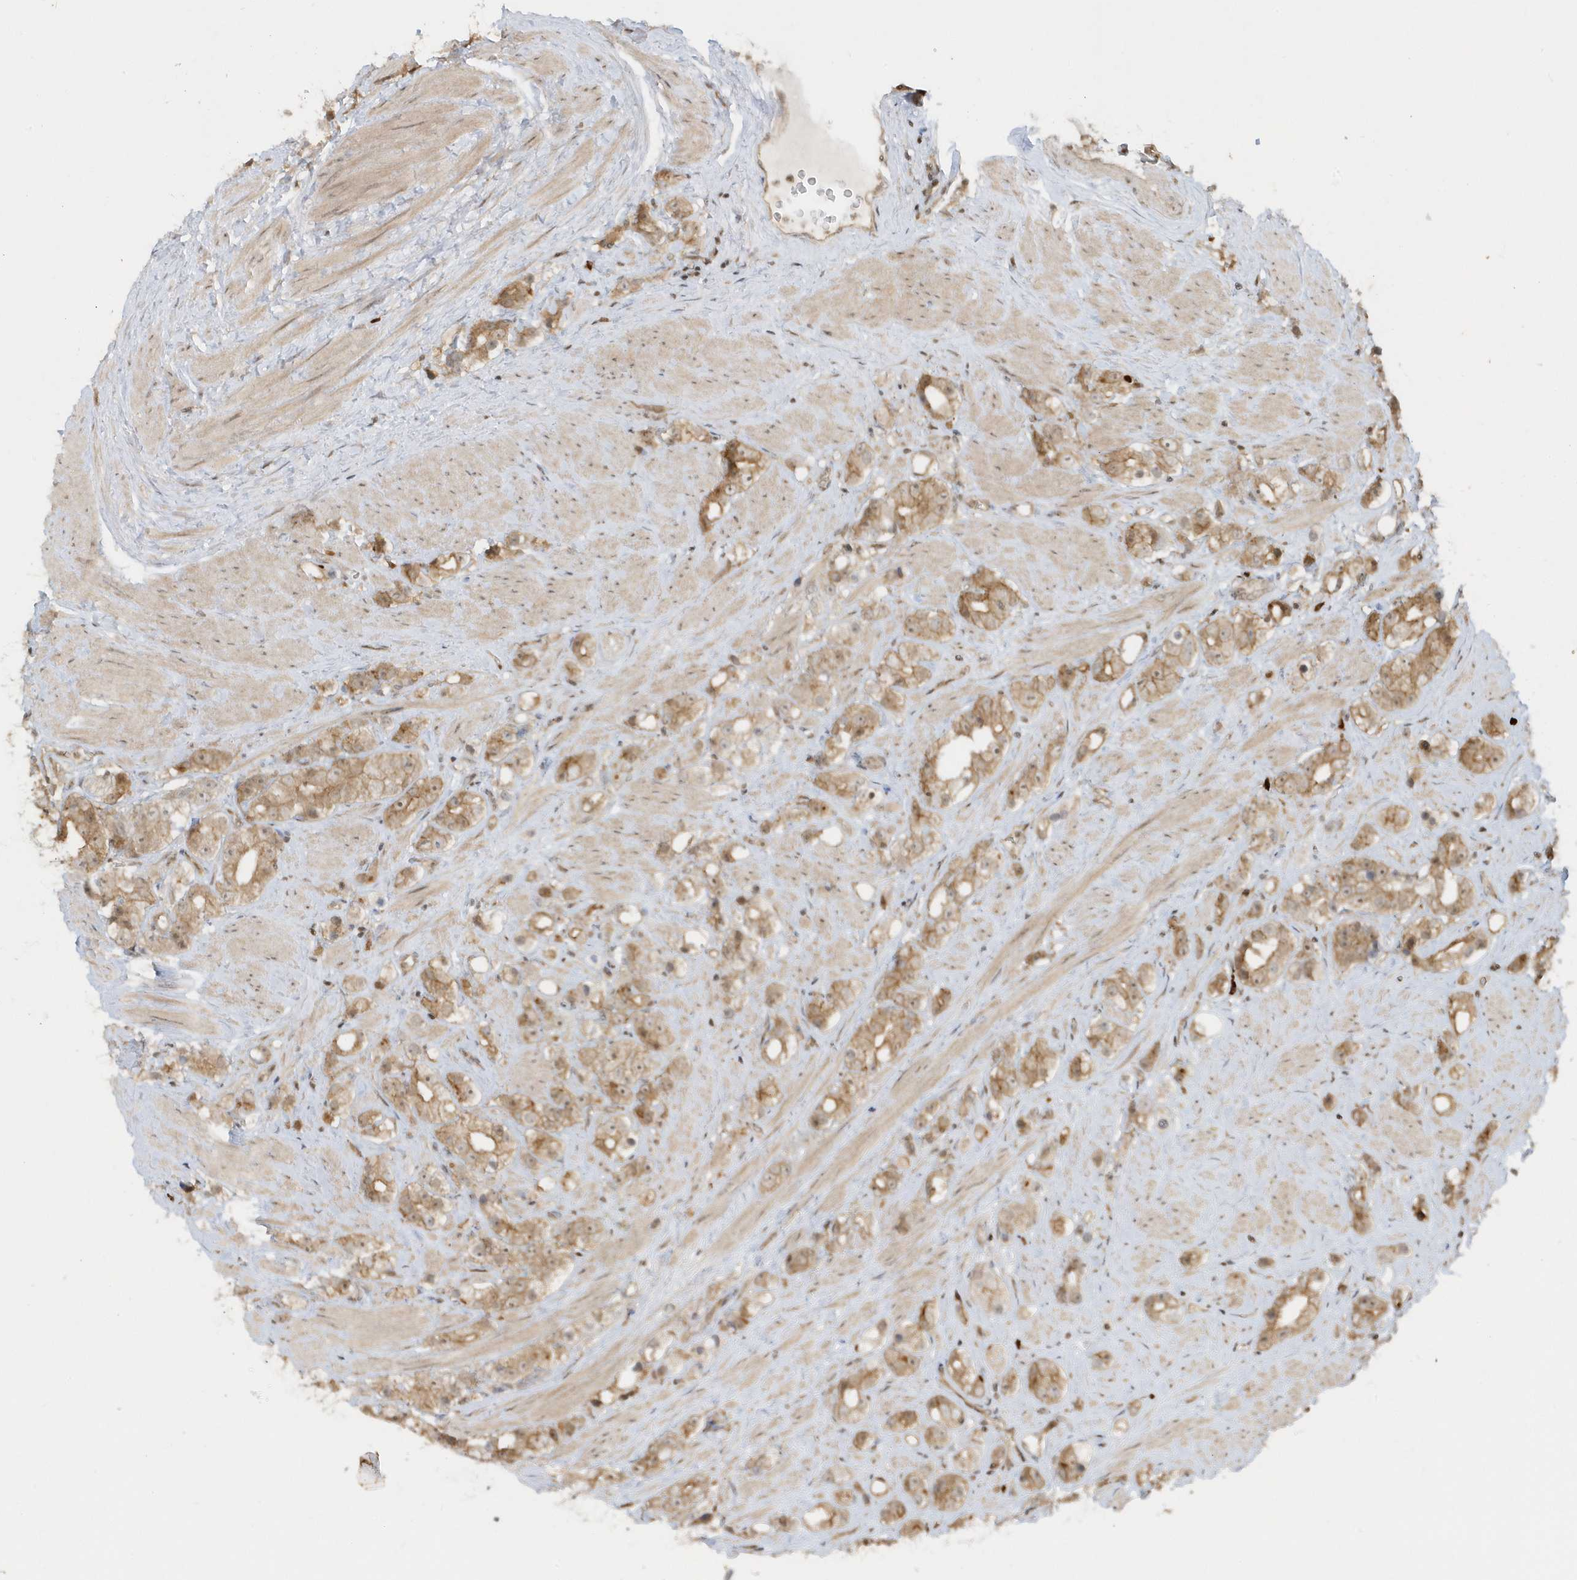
{"staining": {"intensity": "moderate", "quantity": ">75%", "location": "cytoplasmic/membranous,nuclear"}, "tissue": "prostate cancer", "cell_type": "Tumor cells", "image_type": "cancer", "snomed": [{"axis": "morphology", "description": "Adenocarcinoma, NOS"}, {"axis": "topography", "description": "Prostate"}], "caption": "The image displays staining of prostate adenocarcinoma, revealing moderate cytoplasmic/membranous and nuclear protein staining (brown color) within tumor cells. (Stains: DAB in brown, nuclei in blue, Microscopy: brightfield microscopy at high magnification).", "gene": "PPP1R7", "patient": {"sex": "male", "age": 79}}